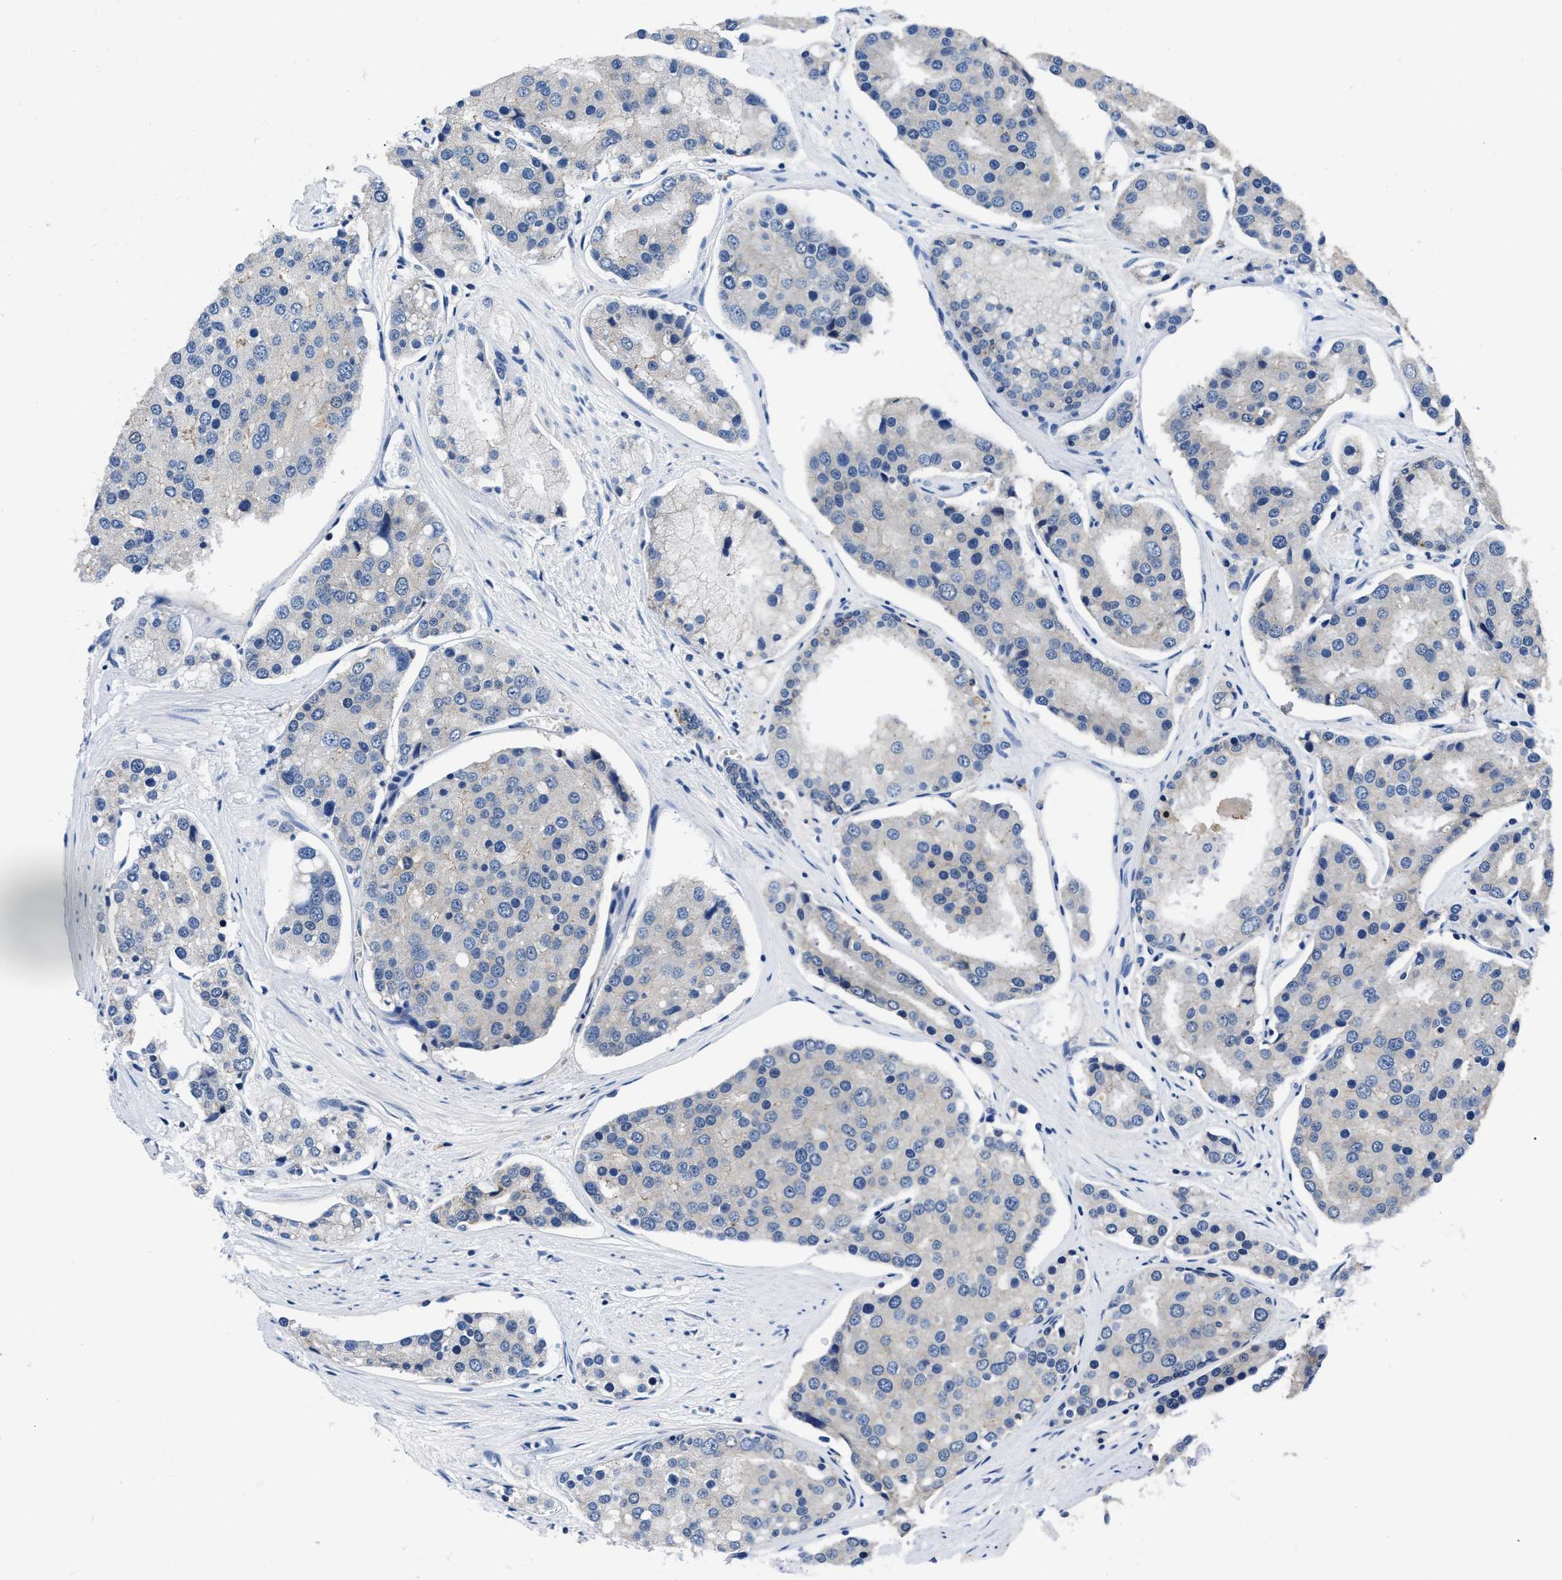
{"staining": {"intensity": "negative", "quantity": "none", "location": "none"}, "tissue": "prostate cancer", "cell_type": "Tumor cells", "image_type": "cancer", "snomed": [{"axis": "morphology", "description": "Adenocarcinoma, High grade"}, {"axis": "topography", "description": "Prostate"}], "caption": "This is an IHC image of human prostate cancer (high-grade adenocarcinoma). There is no expression in tumor cells.", "gene": "GHITM", "patient": {"sex": "male", "age": 50}}